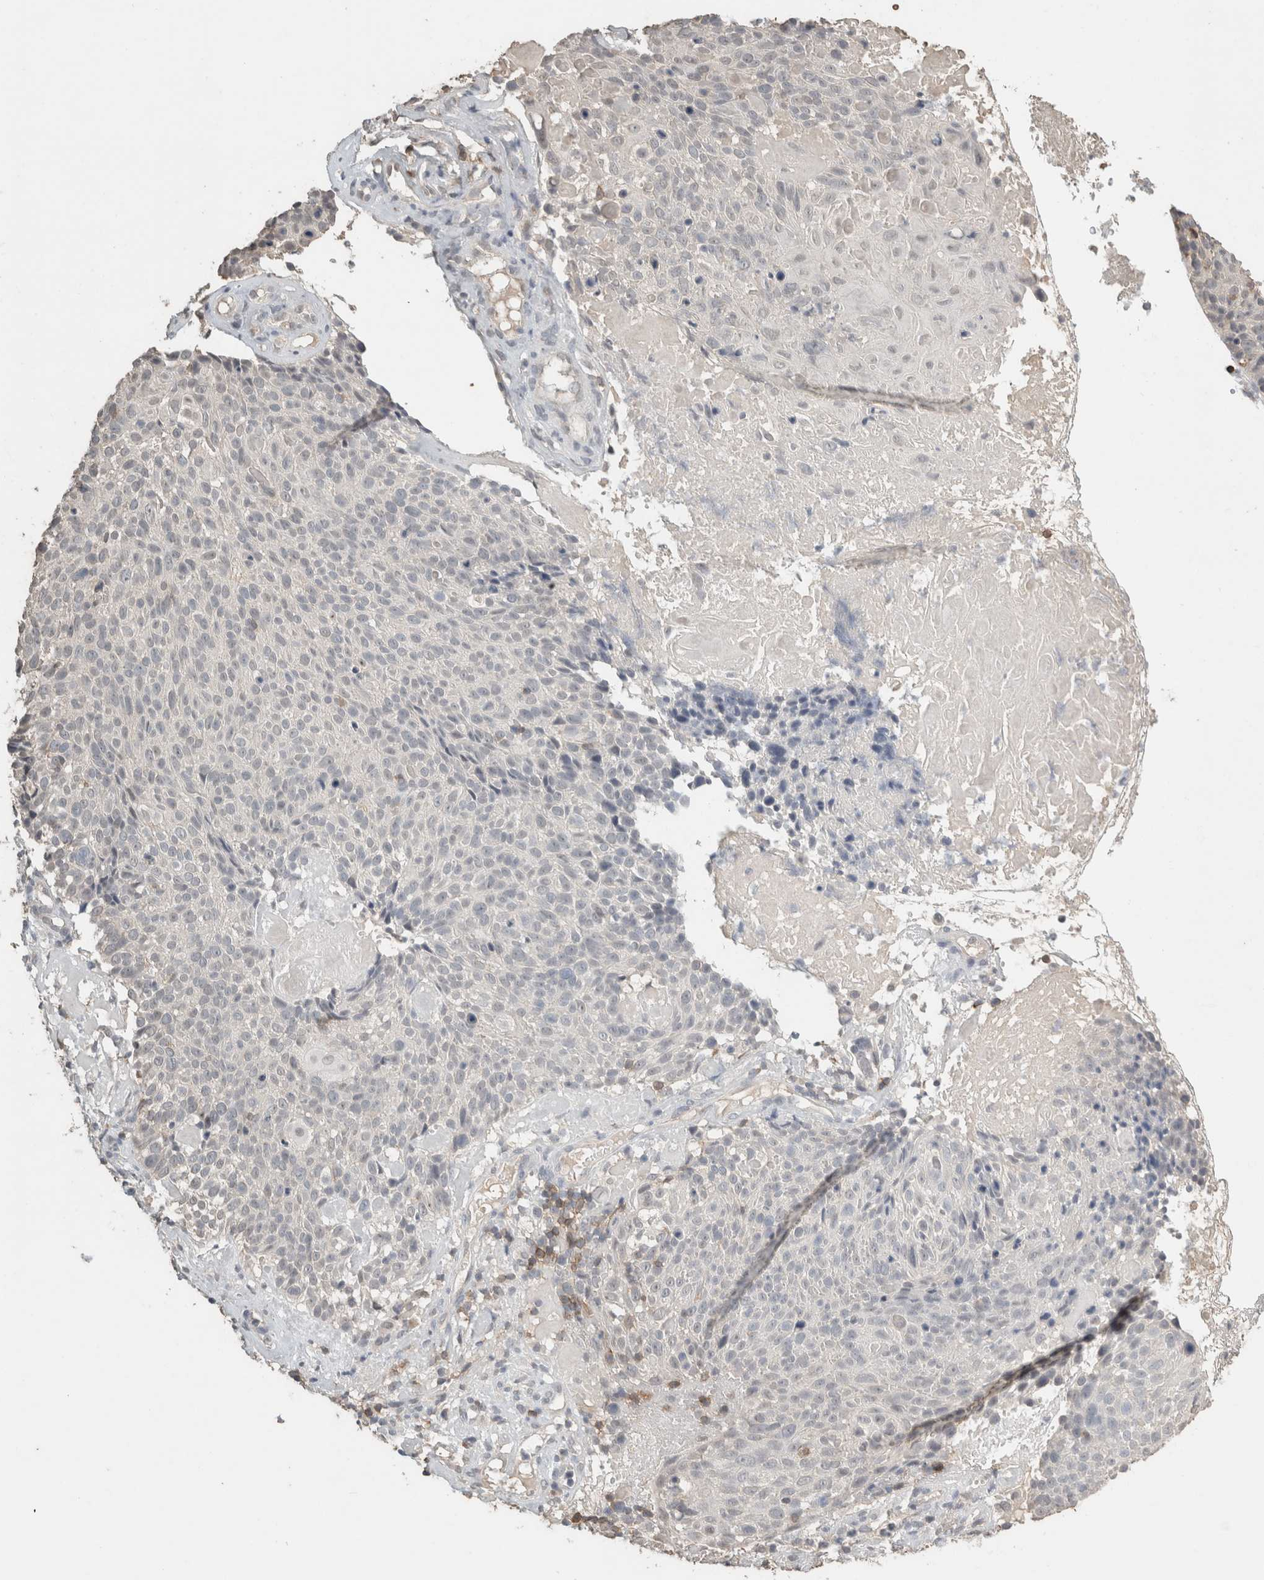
{"staining": {"intensity": "negative", "quantity": "none", "location": "none"}, "tissue": "cervical cancer", "cell_type": "Tumor cells", "image_type": "cancer", "snomed": [{"axis": "morphology", "description": "Squamous cell carcinoma, NOS"}, {"axis": "topography", "description": "Cervix"}], "caption": "A micrograph of cervical cancer (squamous cell carcinoma) stained for a protein demonstrates no brown staining in tumor cells. Nuclei are stained in blue.", "gene": "TRAT1", "patient": {"sex": "female", "age": 74}}